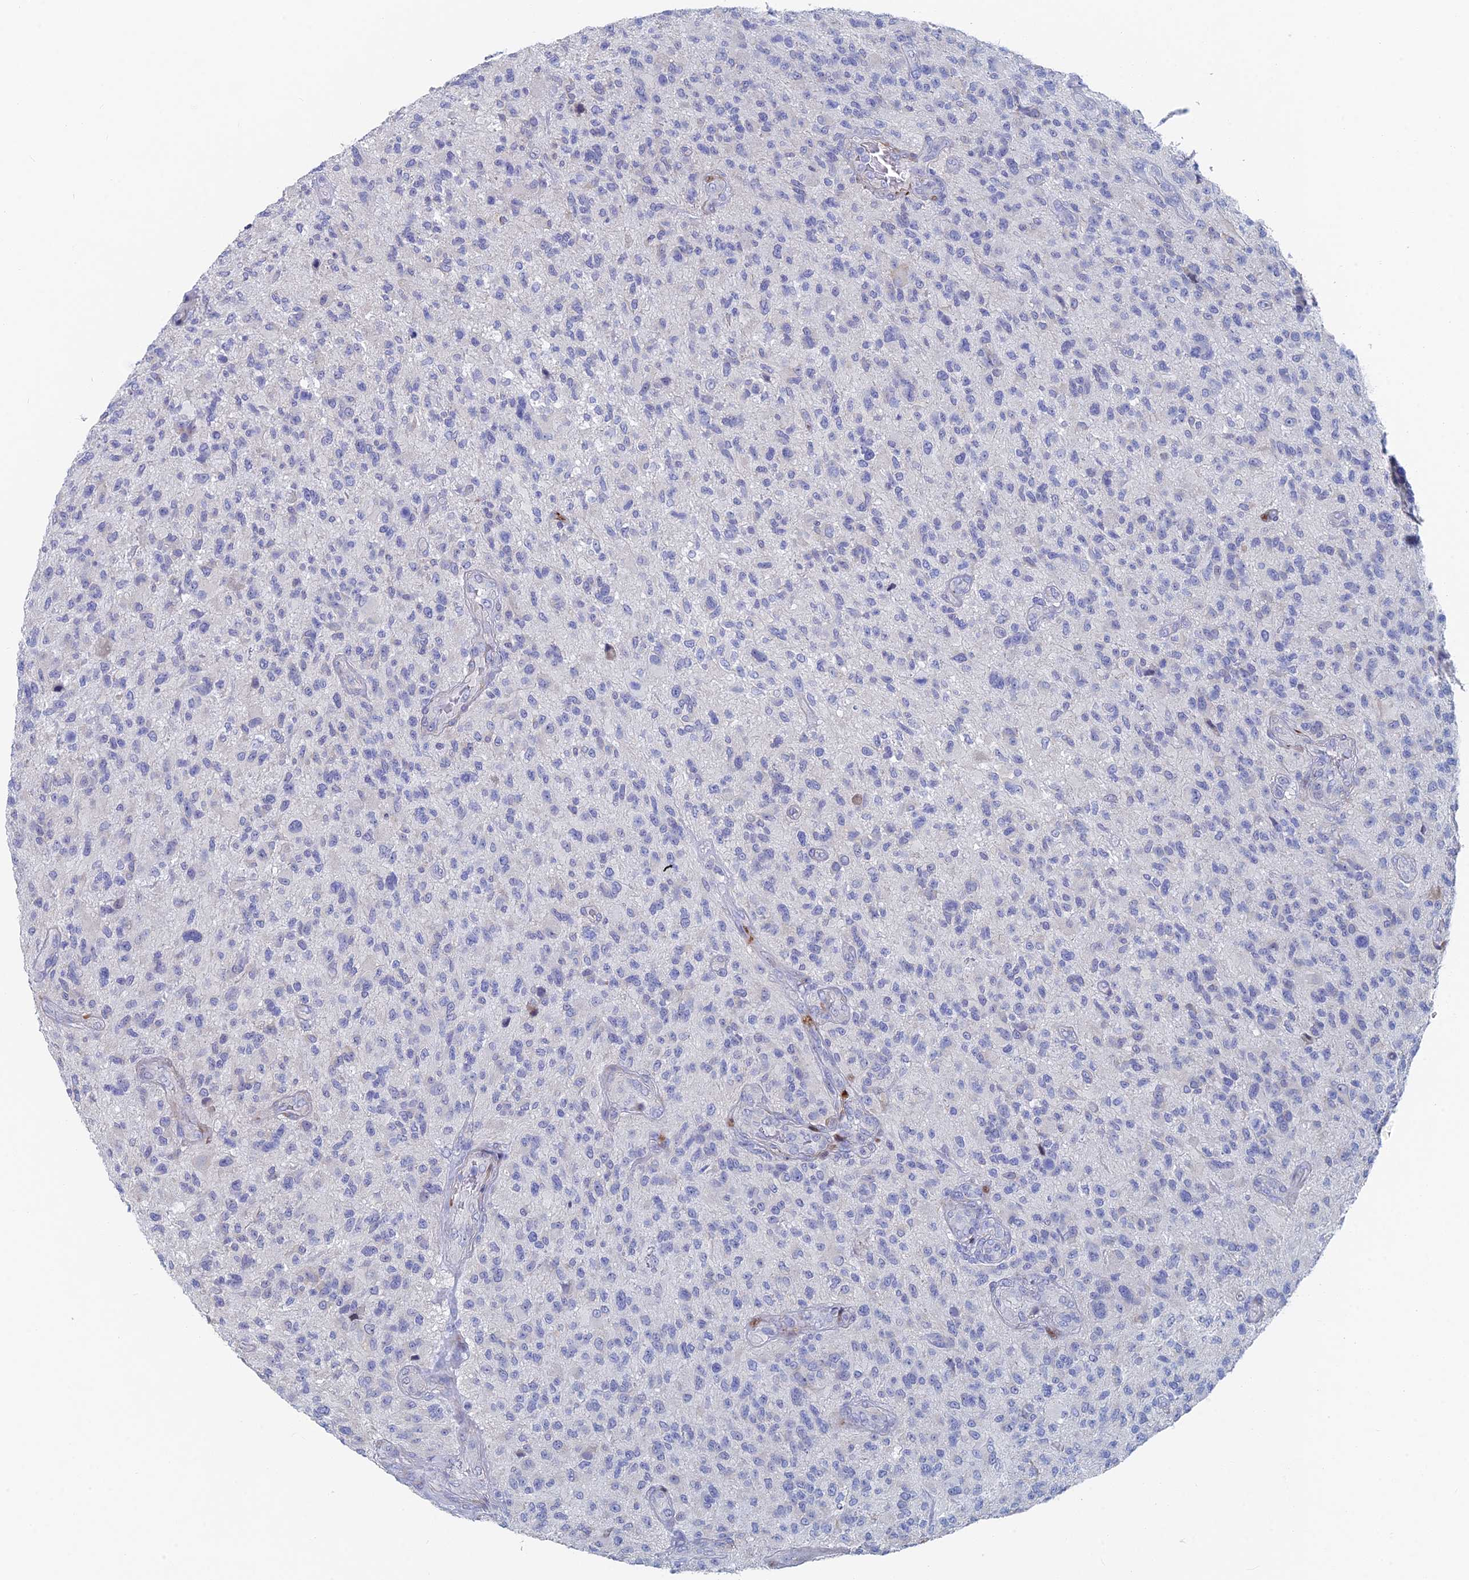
{"staining": {"intensity": "negative", "quantity": "none", "location": "none"}, "tissue": "glioma", "cell_type": "Tumor cells", "image_type": "cancer", "snomed": [{"axis": "morphology", "description": "Glioma, malignant, High grade"}, {"axis": "topography", "description": "Brain"}], "caption": "This is an IHC micrograph of human glioma. There is no expression in tumor cells.", "gene": "DRGX", "patient": {"sex": "male", "age": 47}}